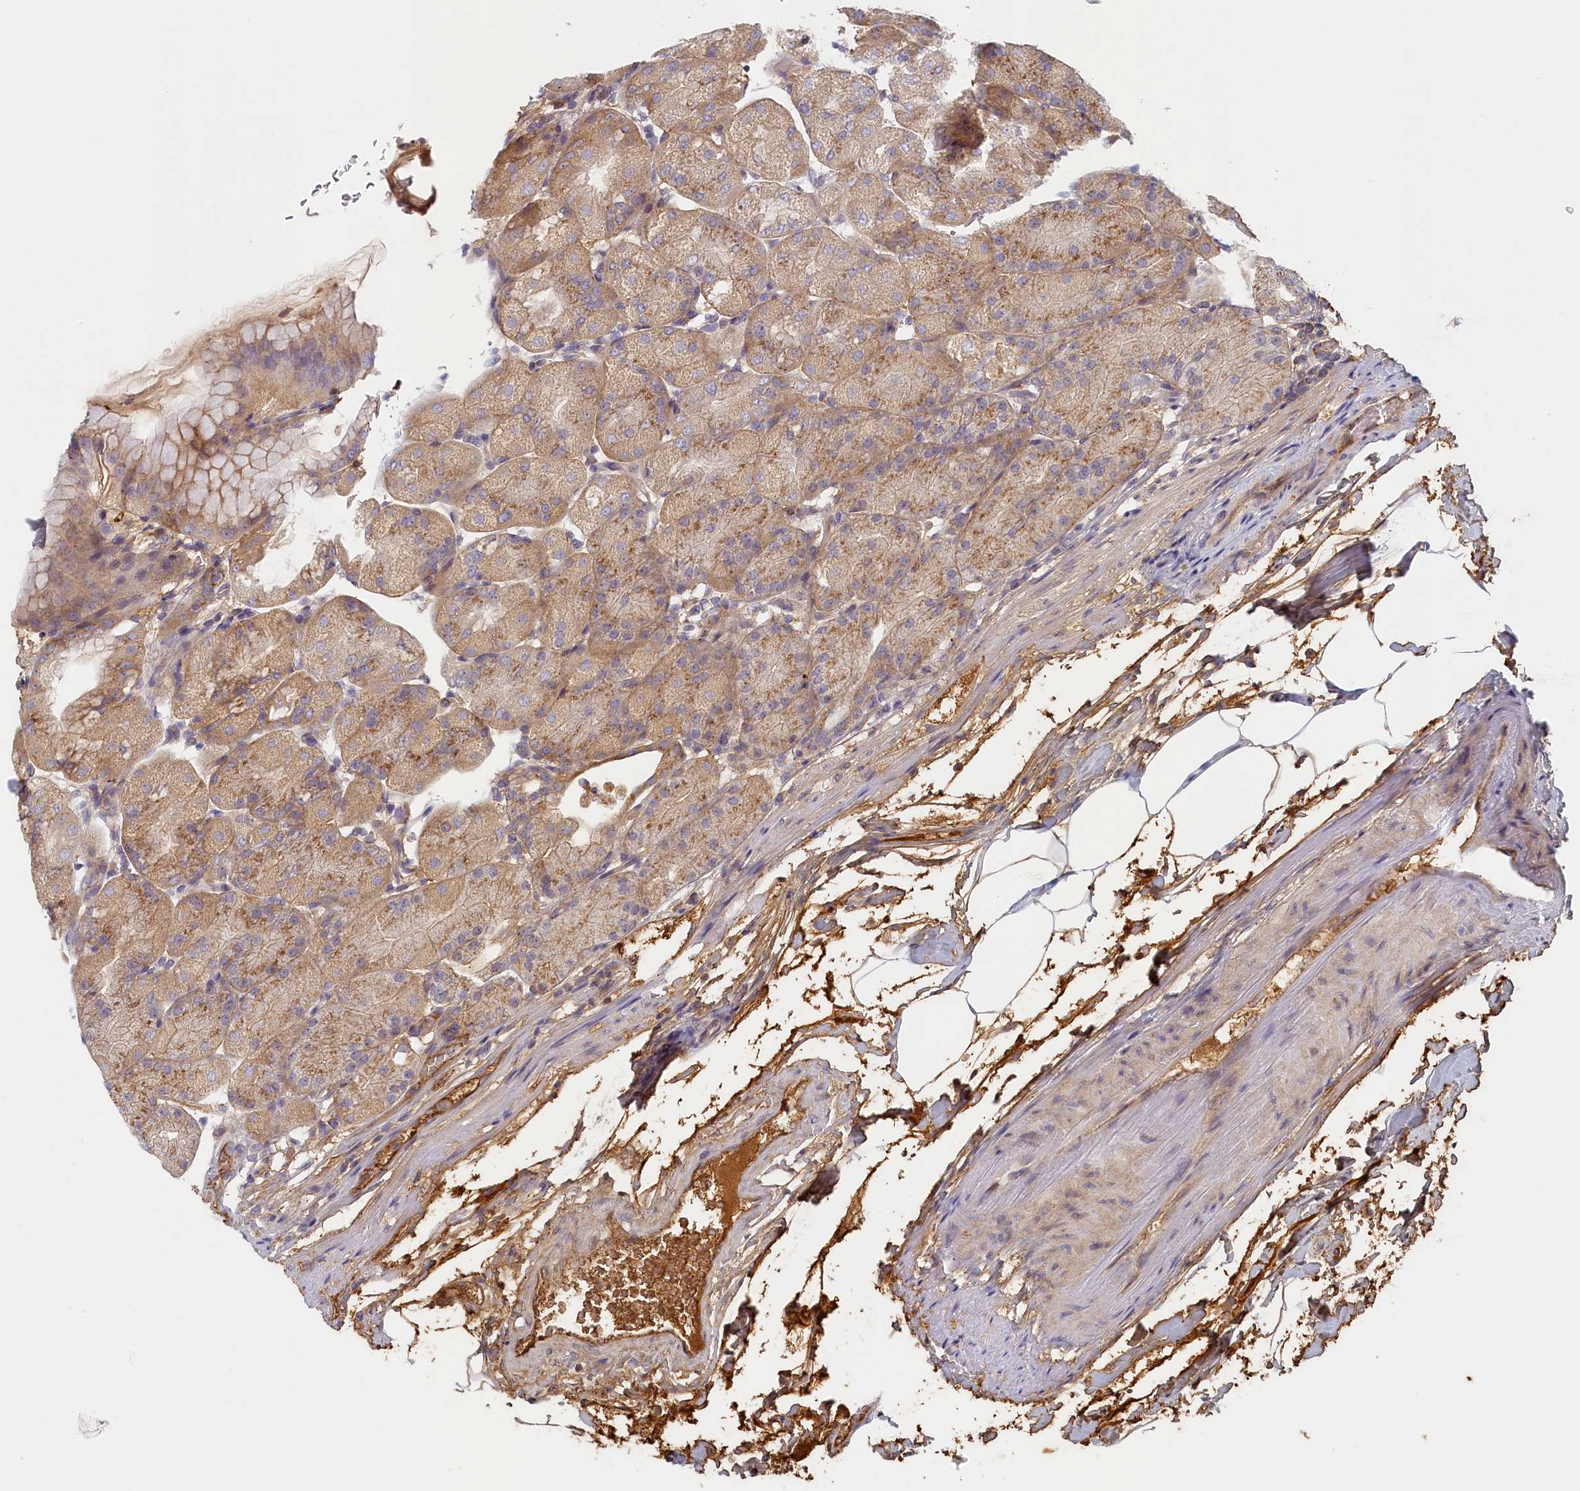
{"staining": {"intensity": "weak", "quantity": "25%-75%", "location": "cytoplasmic/membranous"}, "tissue": "stomach", "cell_type": "Glandular cells", "image_type": "normal", "snomed": [{"axis": "morphology", "description": "Normal tissue, NOS"}, {"axis": "topography", "description": "Stomach, upper"}, {"axis": "topography", "description": "Stomach, lower"}], "caption": "Immunohistochemistry (IHC) staining of normal stomach, which exhibits low levels of weak cytoplasmic/membranous positivity in approximately 25%-75% of glandular cells indicating weak cytoplasmic/membranous protein staining. The staining was performed using DAB (3,3'-diaminobenzidine) (brown) for protein detection and nuclei were counterstained in hematoxylin (blue).", "gene": "STX16", "patient": {"sex": "male", "age": 62}}